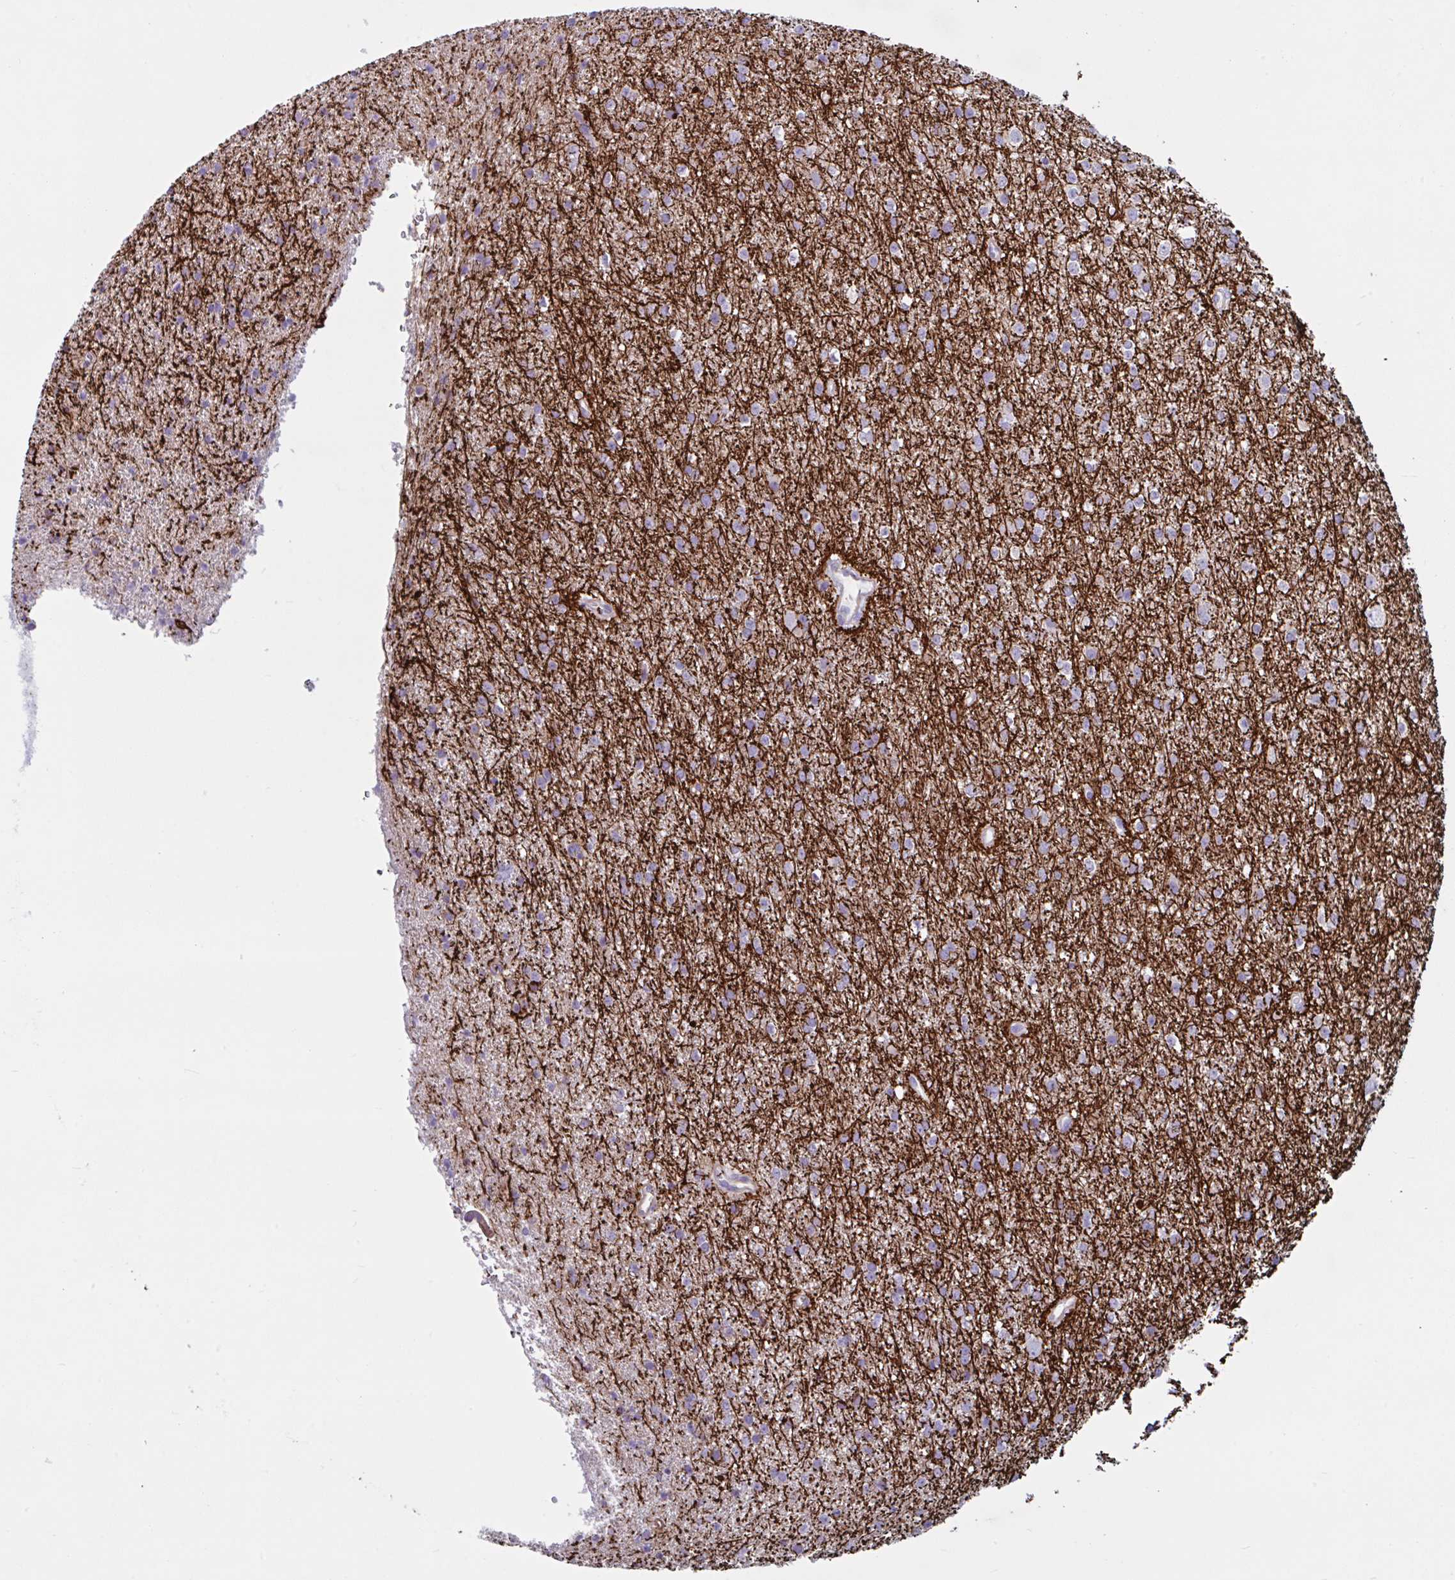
{"staining": {"intensity": "negative", "quantity": "none", "location": "none"}, "tissue": "glioma", "cell_type": "Tumor cells", "image_type": "cancer", "snomed": [{"axis": "morphology", "description": "Glioma, malignant, Low grade"}, {"axis": "topography", "description": "Brain"}], "caption": "Histopathology image shows no significant protein positivity in tumor cells of glioma.", "gene": "TMEM86B", "patient": {"sex": "female", "age": 34}}